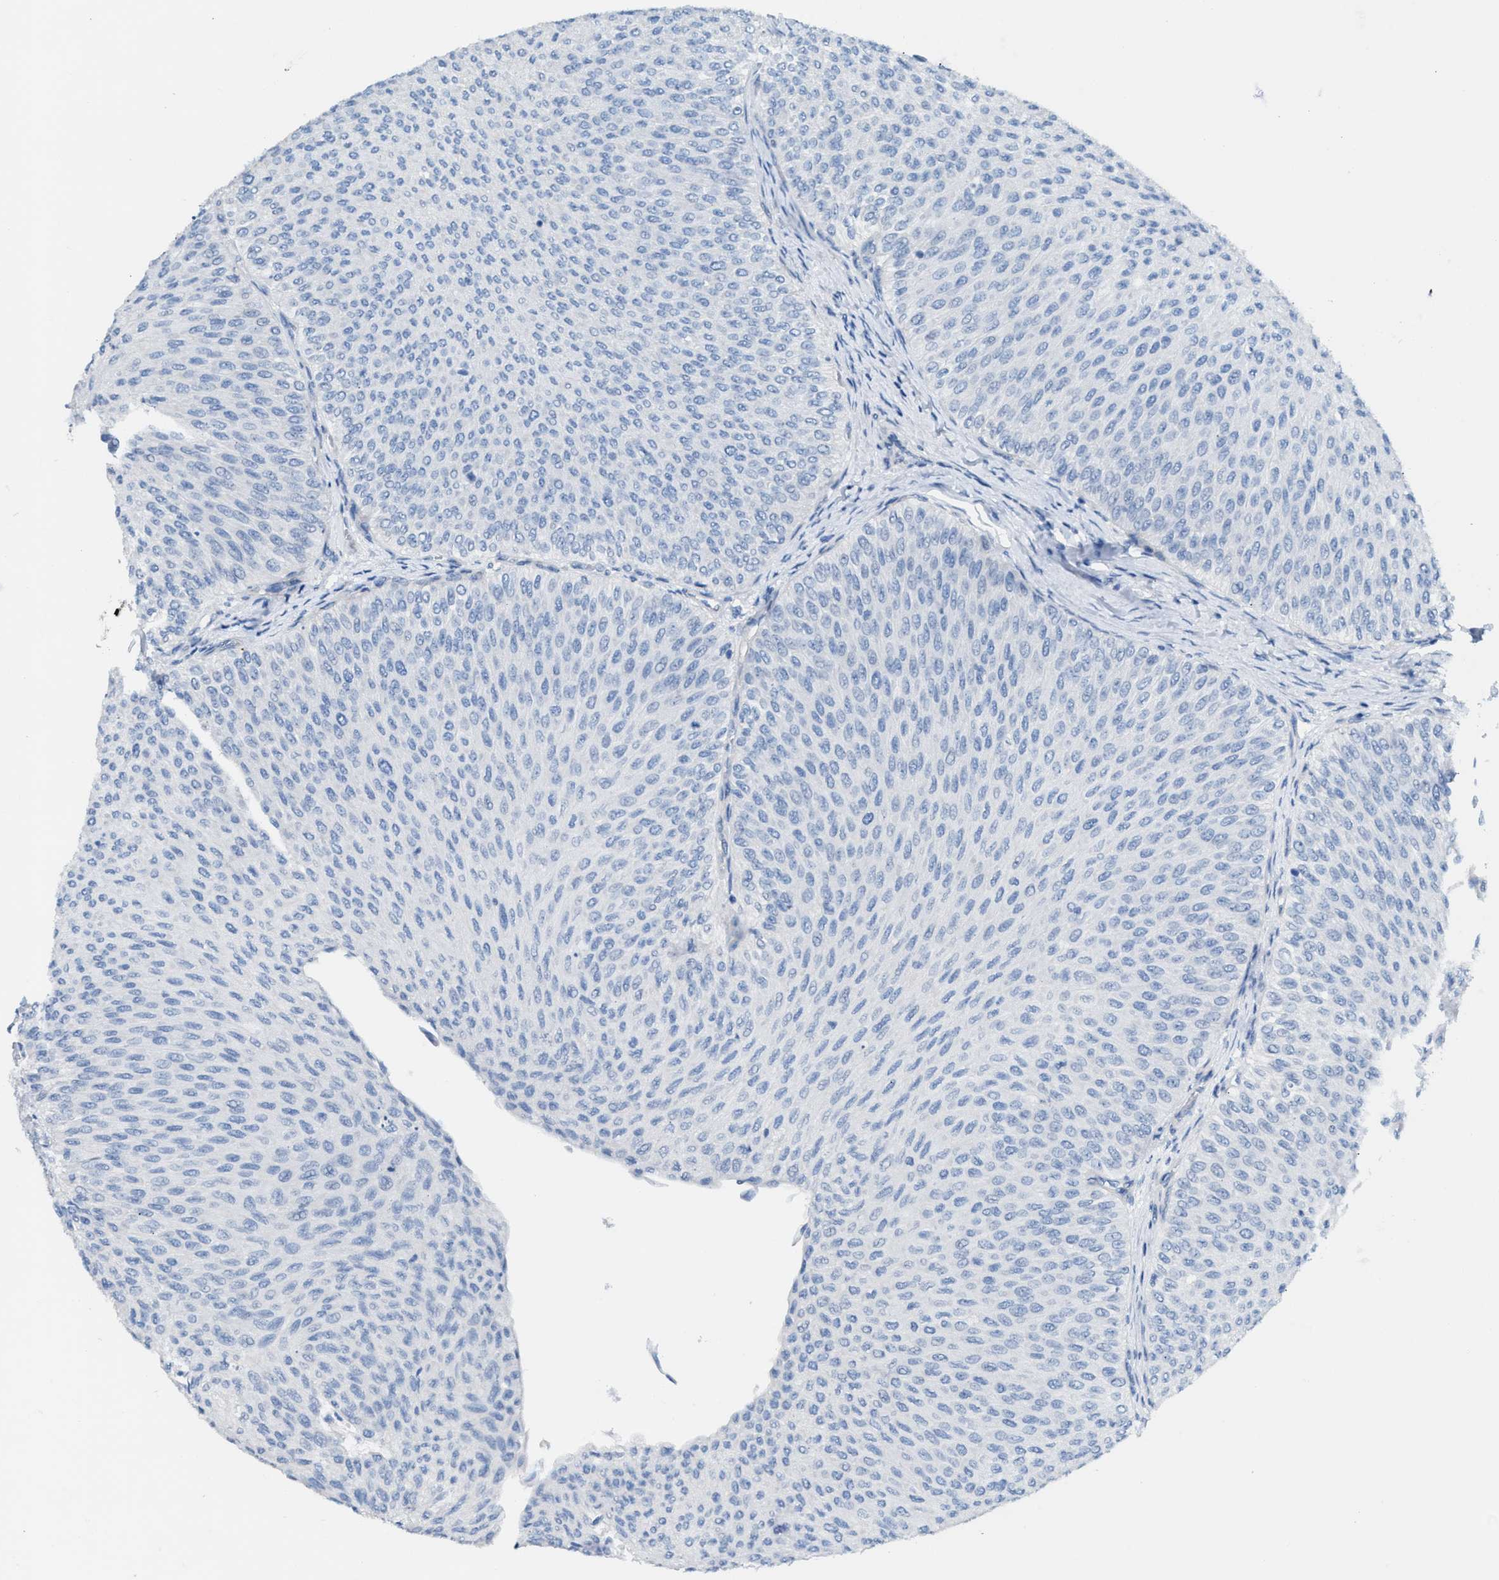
{"staining": {"intensity": "negative", "quantity": "none", "location": "none"}, "tissue": "urothelial cancer", "cell_type": "Tumor cells", "image_type": "cancer", "snomed": [{"axis": "morphology", "description": "Urothelial carcinoma, Low grade"}, {"axis": "topography", "description": "Urinary bladder"}], "caption": "DAB (3,3'-diaminobenzidine) immunohistochemical staining of low-grade urothelial carcinoma shows no significant staining in tumor cells.", "gene": "MPP3", "patient": {"sex": "male", "age": 78}}